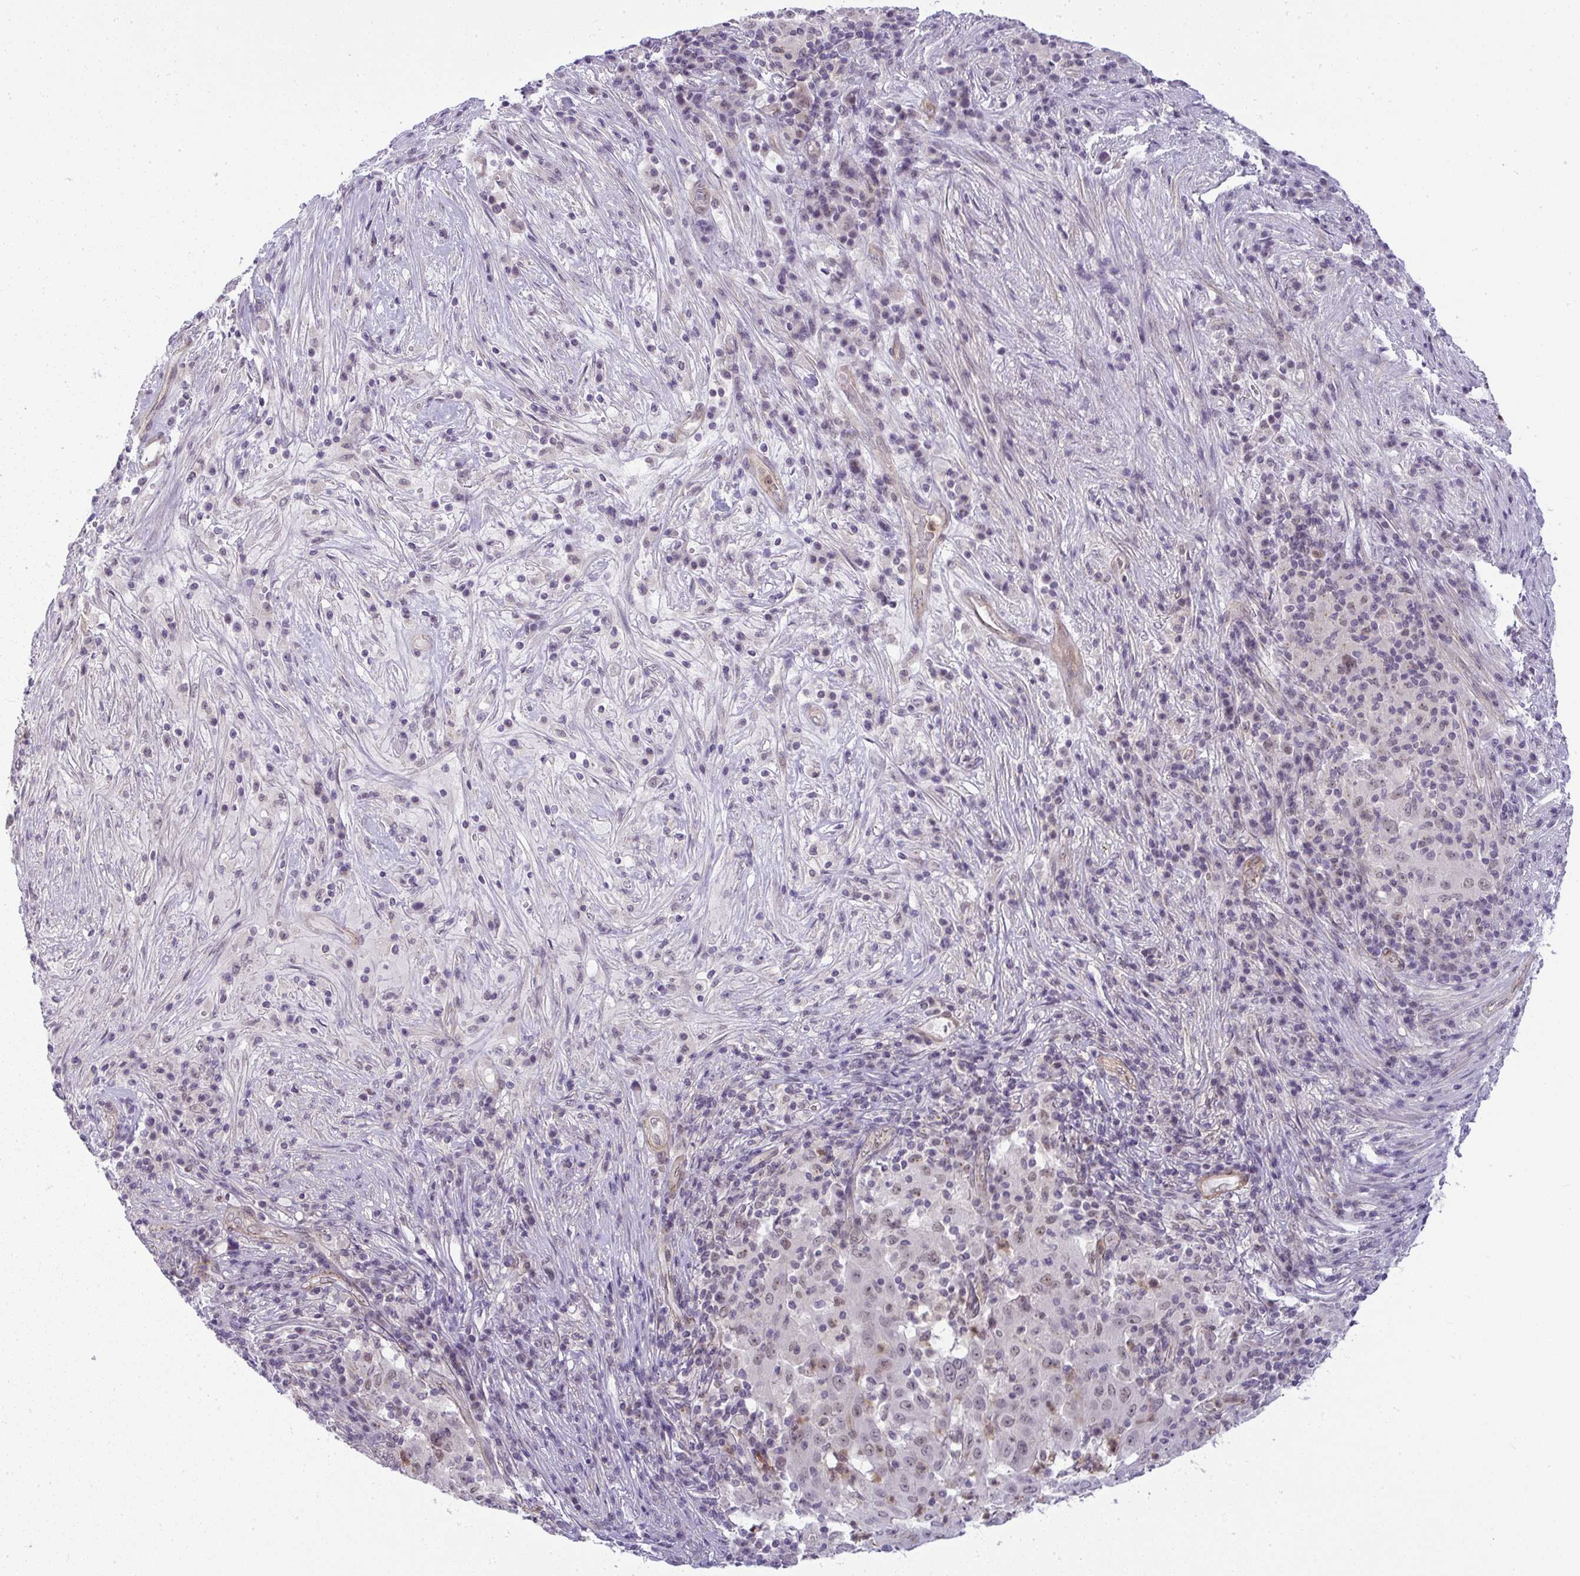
{"staining": {"intensity": "weak", "quantity": "25%-75%", "location": "nuclear"}, "tissue": "pancreatic cancer", "cell_type": "Tumor cells", "image_type": "cancer", "snomed": [{"axis": "morphology", "description": "Adenocarcinoma, NOS"}, {"axis": "topography", "description": "Pancreas"}], "caption": "Immunohistochemistry of human pancreatic cancer (adenocarcinoma) shows low levels of weak nuclear expression in about 25%-75% of tumor cells. (DAB (3,3'-diaminobenzidine) IHC, brown staining for protein, blue staining for nuclei).", "gene": "DZIP1", "patient": {"sex": "male", "age": 63}}